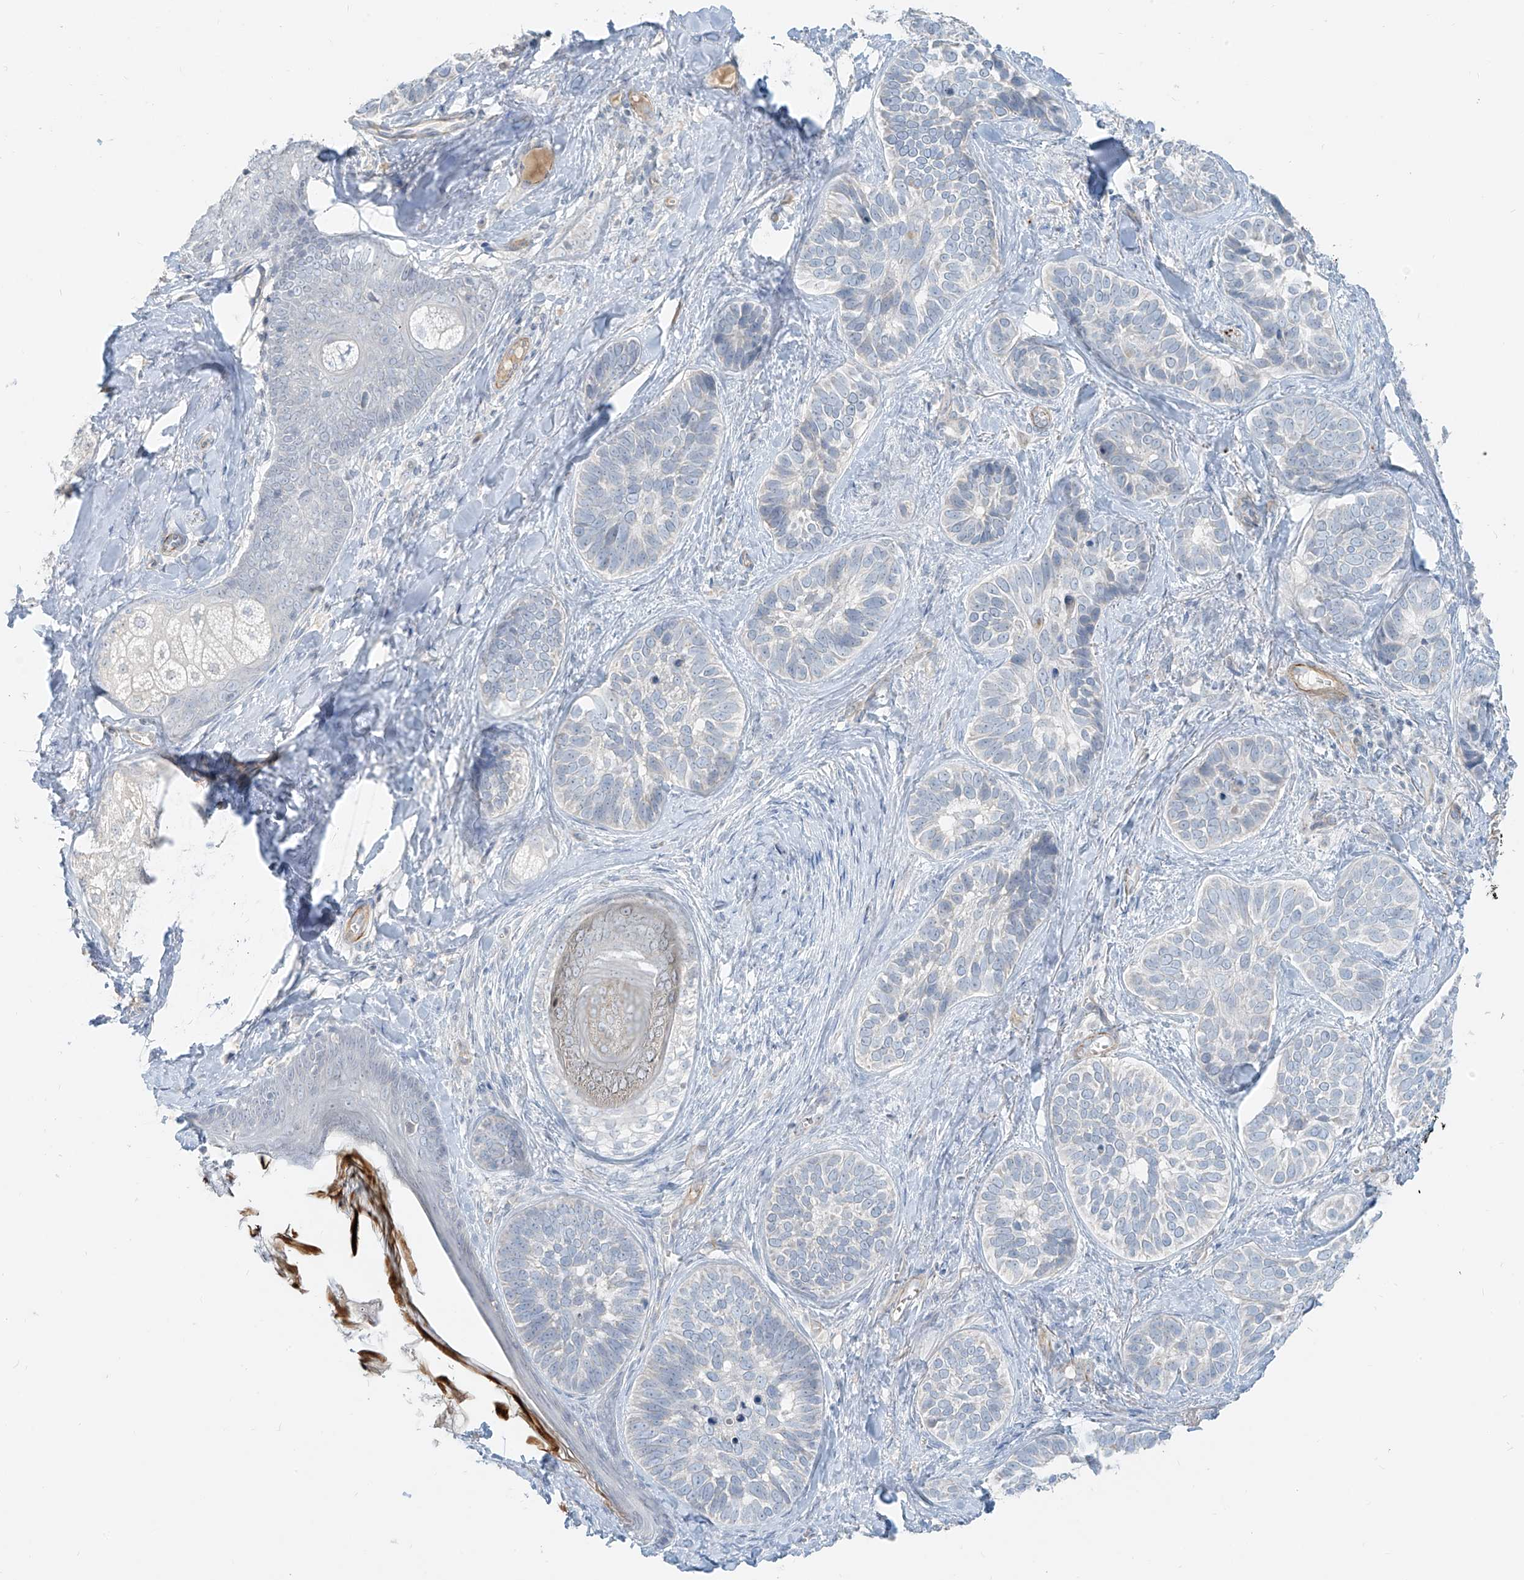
{"staining": {"intensity": "negative", "quantity": "none", "location": "none"}, "tissue": "skin cancer", "cell_type": "Tumor cells", "image_type": "cancer", "snomed": [{"axis": "morphology", "description": "Basal cell carcinoma"}, {"axis": "topography", "description": "Skin"}], "caption": "The photomicrograph reveals no significant staining in tumor cells of skin cancer.", "gene": "C2orf42", "patient": {"sex": "male", "age": 62}}